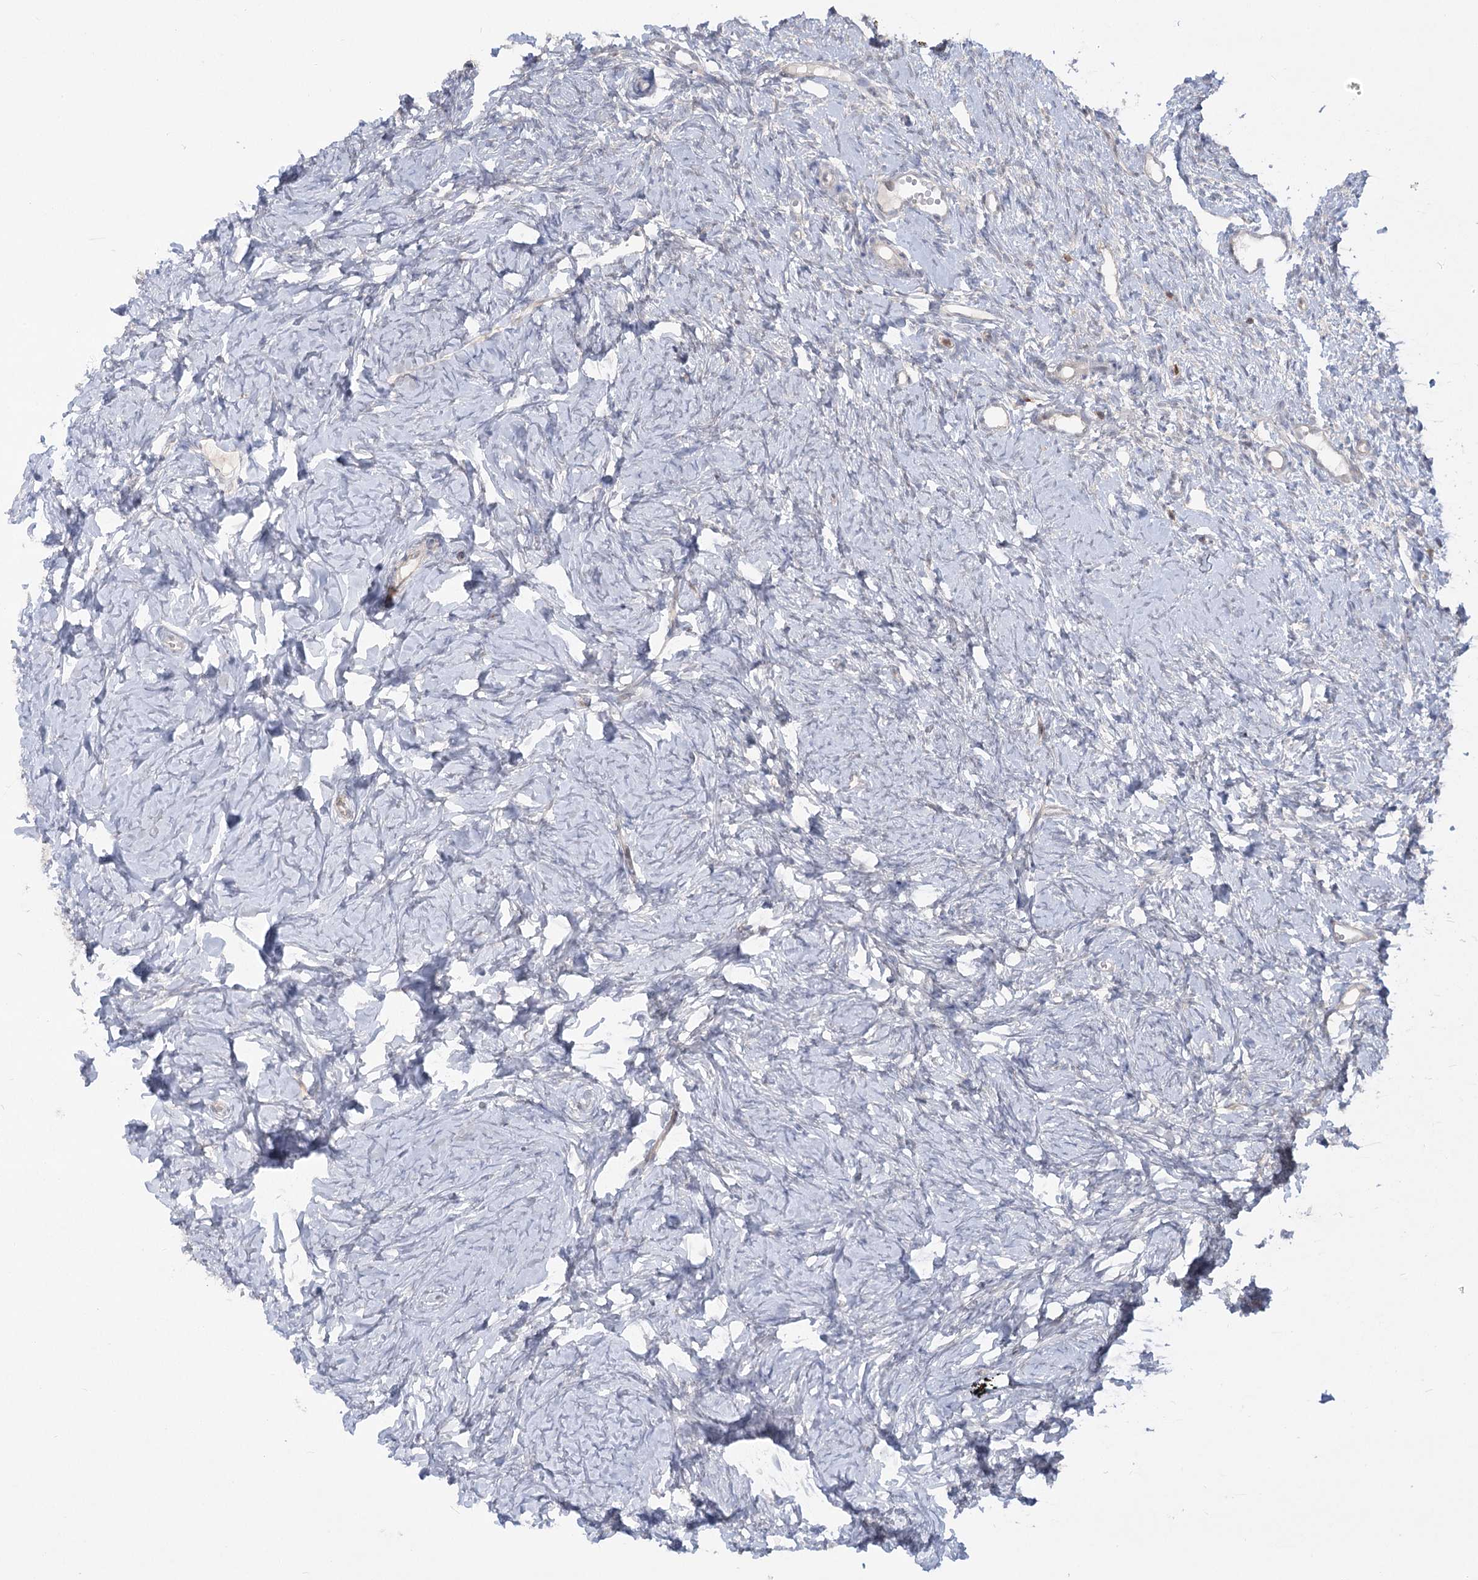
{"staining": {"intensity": "negative", "quantity": "none", "location": "none"}, "tissue": "ovary", "cell_type": "Ovarian stroma cells", "image_type": "normal", "snomed": [{"axis": "morphology", "description": "Normal tissue, NOS"}, {"axis": "topography", "description": "Ovary"}], "caption": "Normal ovary was stained to show a protein in brown. There is no significant staining in ovarian stroma cells. (DAB (3,3'-diaminobenzidine) immunohistochemistry (IHC), high magnification).", "gene": "SYTL1", "patient": {"sex": "female", "age": 51}}